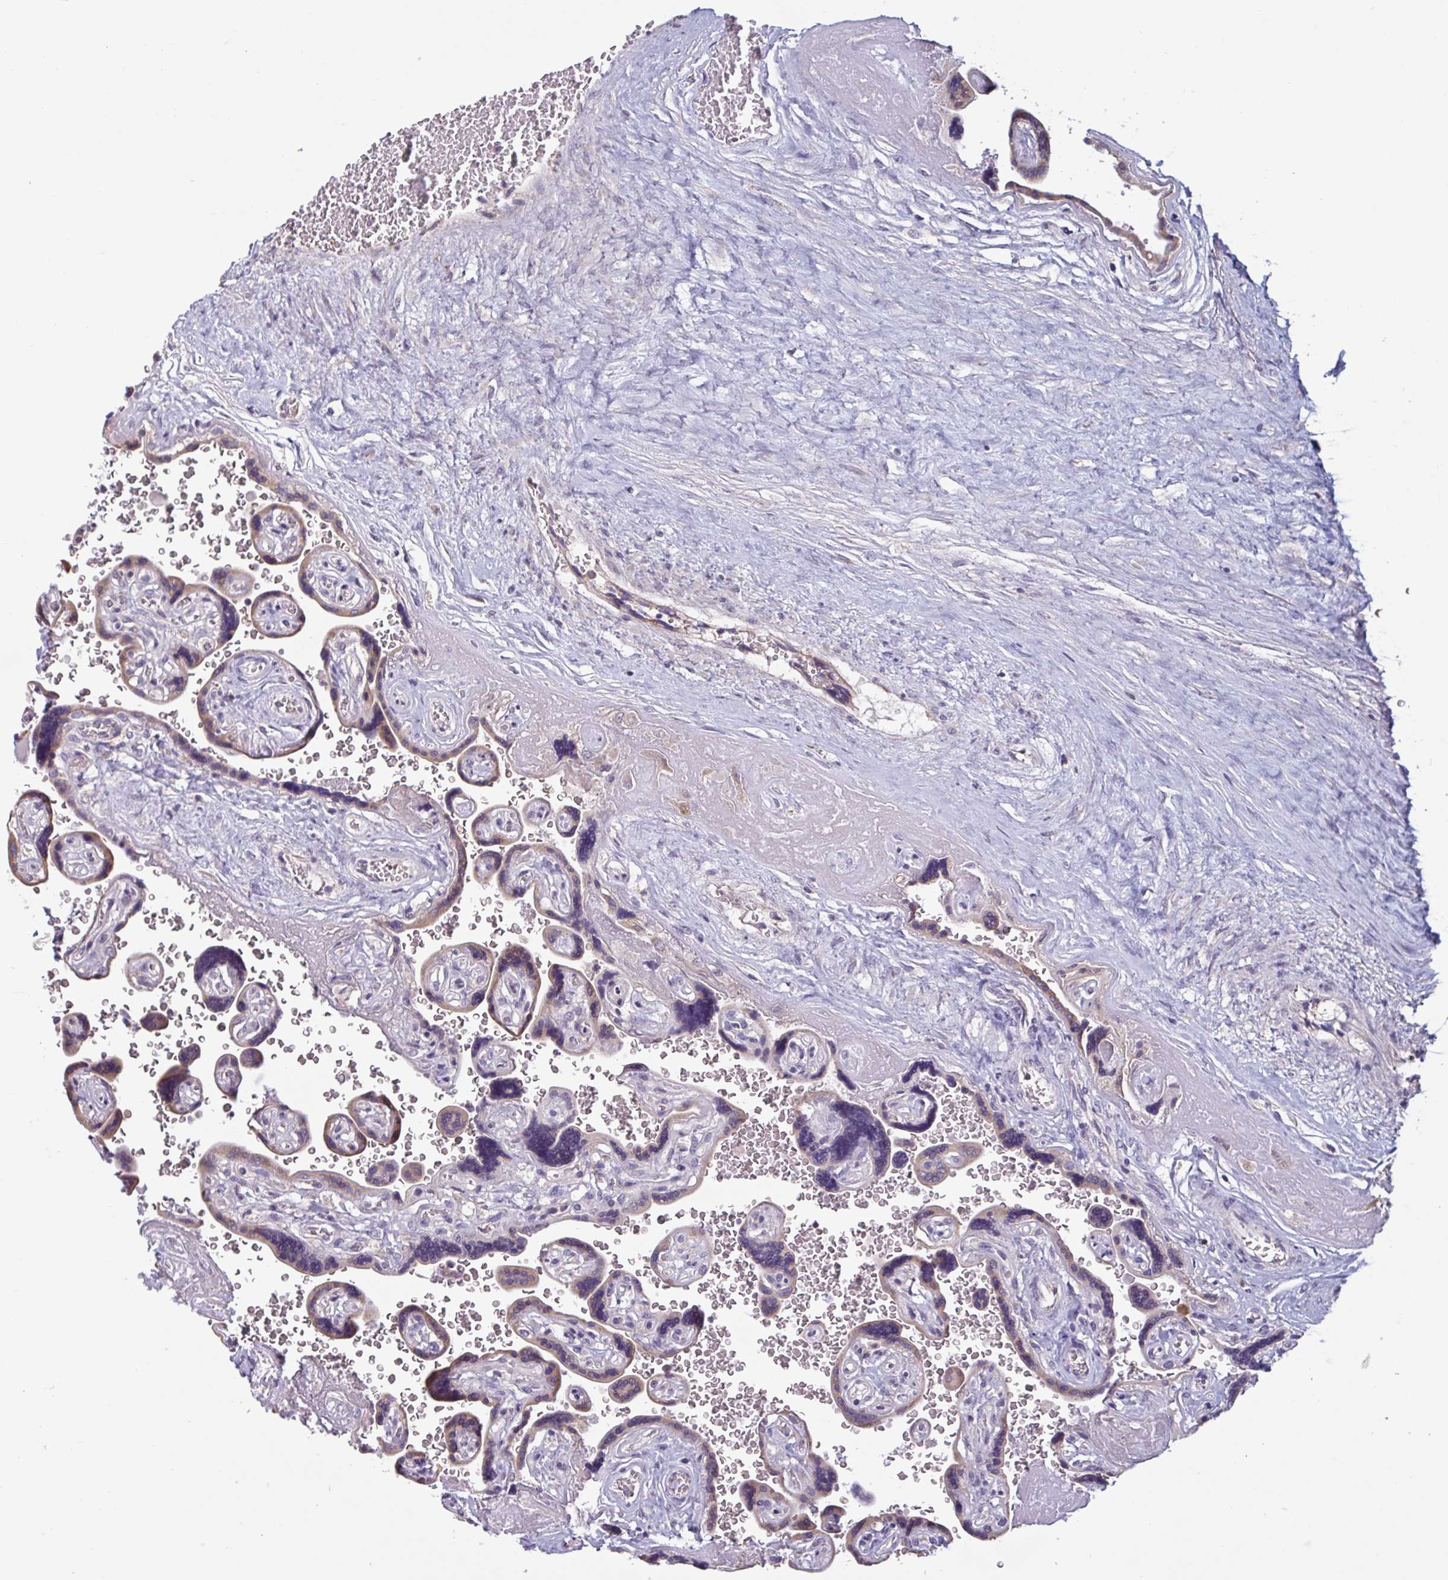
{"staining": {"intensity": "negative", "quantity": "none", "location": "none"}, "tissue": "placenta", "cell_type": "Decidual cells", "image_type": "normal", "snomed": [{"axis": "morphology", "description": "Normal tissue, NOS"}, {"axis": "topography", "description": "Placenta"}], "caption": "Decidual cells show no significant expression in normal placenta.", "gene": "CD1E", "patient": {"sex": "female", "age": 32}}